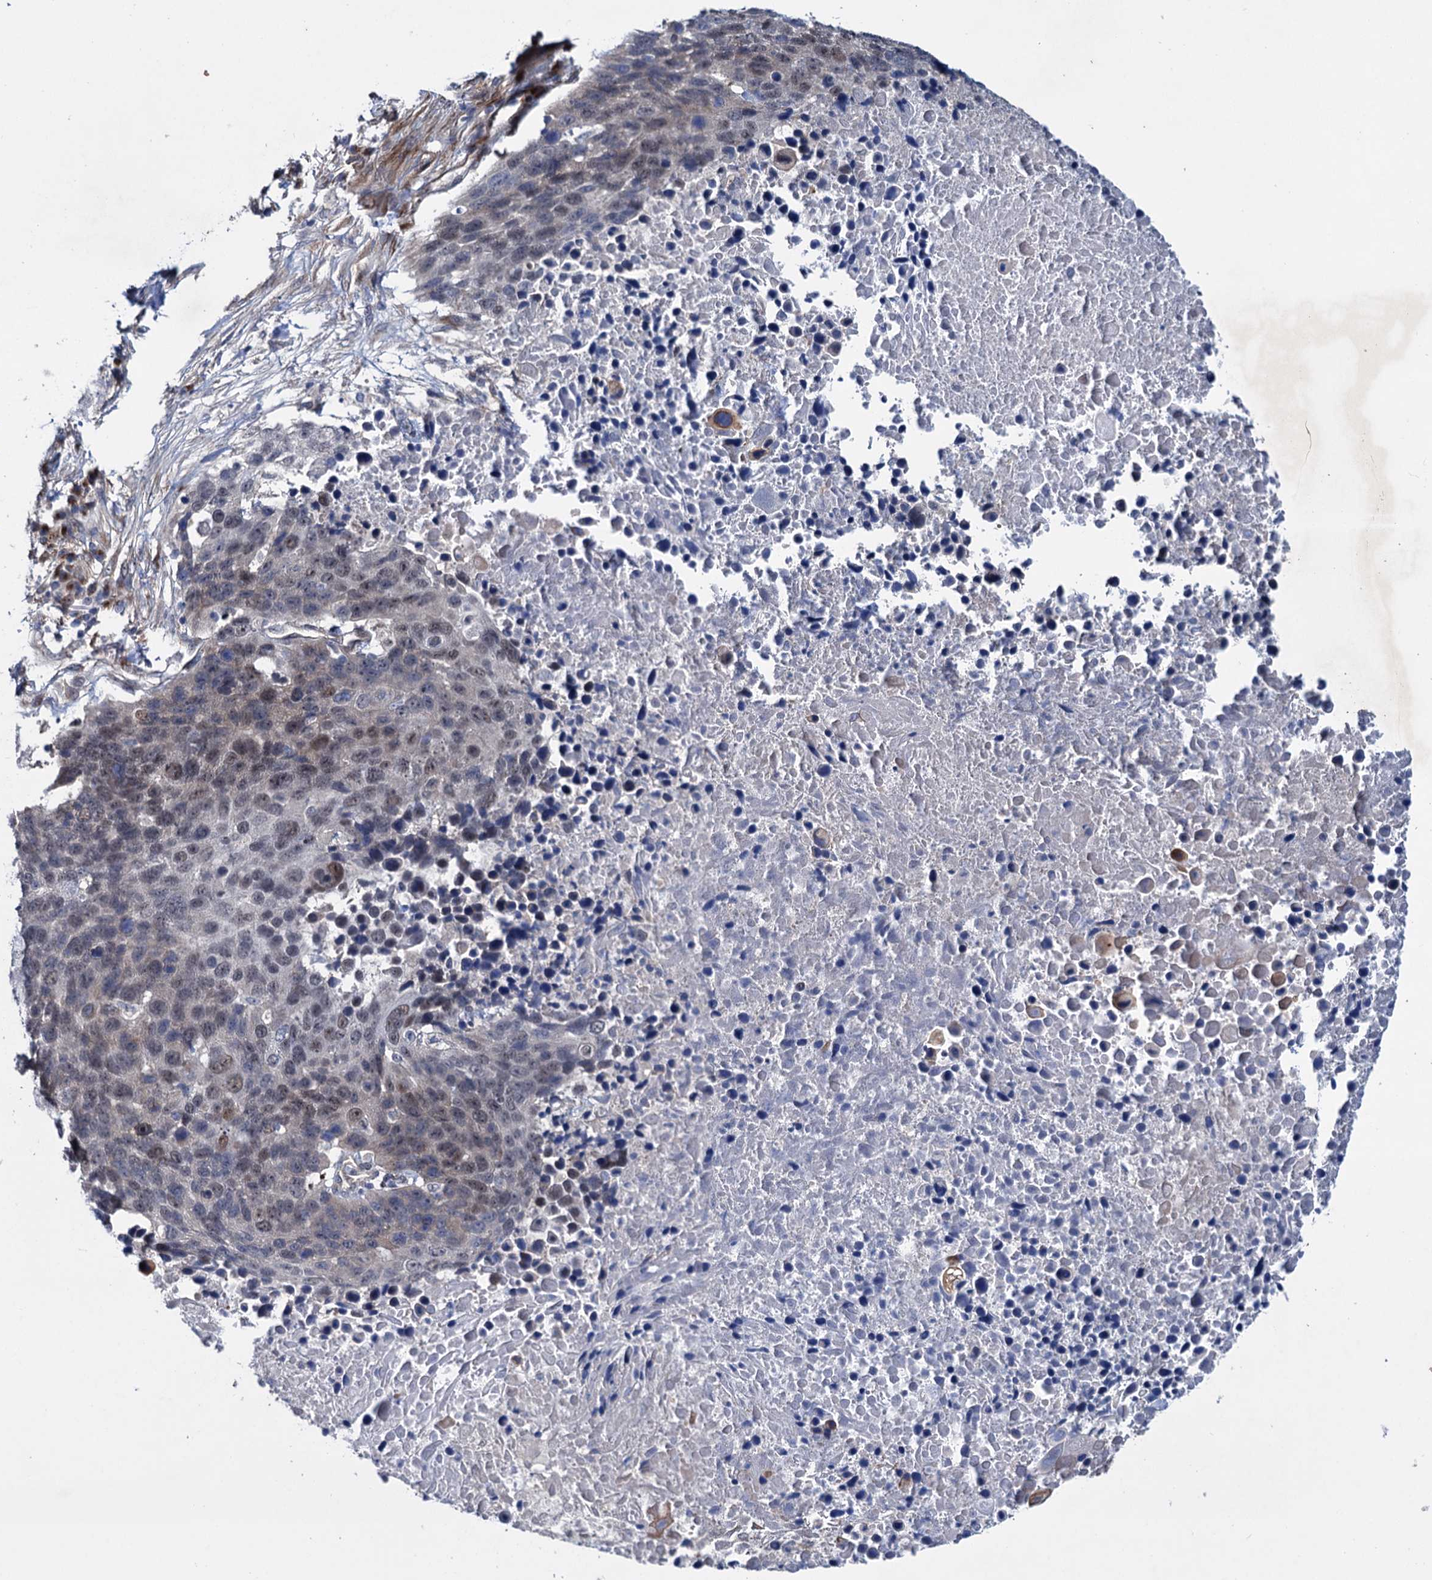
{"staining": {"intensity": "weak", "quantity": "25%-75%", "location": "nuclear"}, "tissue": "lung cancer", "cell_type": "Tumor cells", "image_type": "cancer", "snomed": [{"axis": "morphology", "description": "Normal tissue, NOS"}, {"axis": "morphology", "description": "Squamous cell carcinoma, NOS"}, {"axis": "topography", "description": "Lymph node"}, {"axis": "topography", "description": "Lung"}], "caption": "Lung cancer (squamous cell carcinoma) tissue reveals weak nuclear positivity in approximately 25%-75% of tumor cells", "gene": "EYA4", "patient": {"sex": "male", "age": 66}}